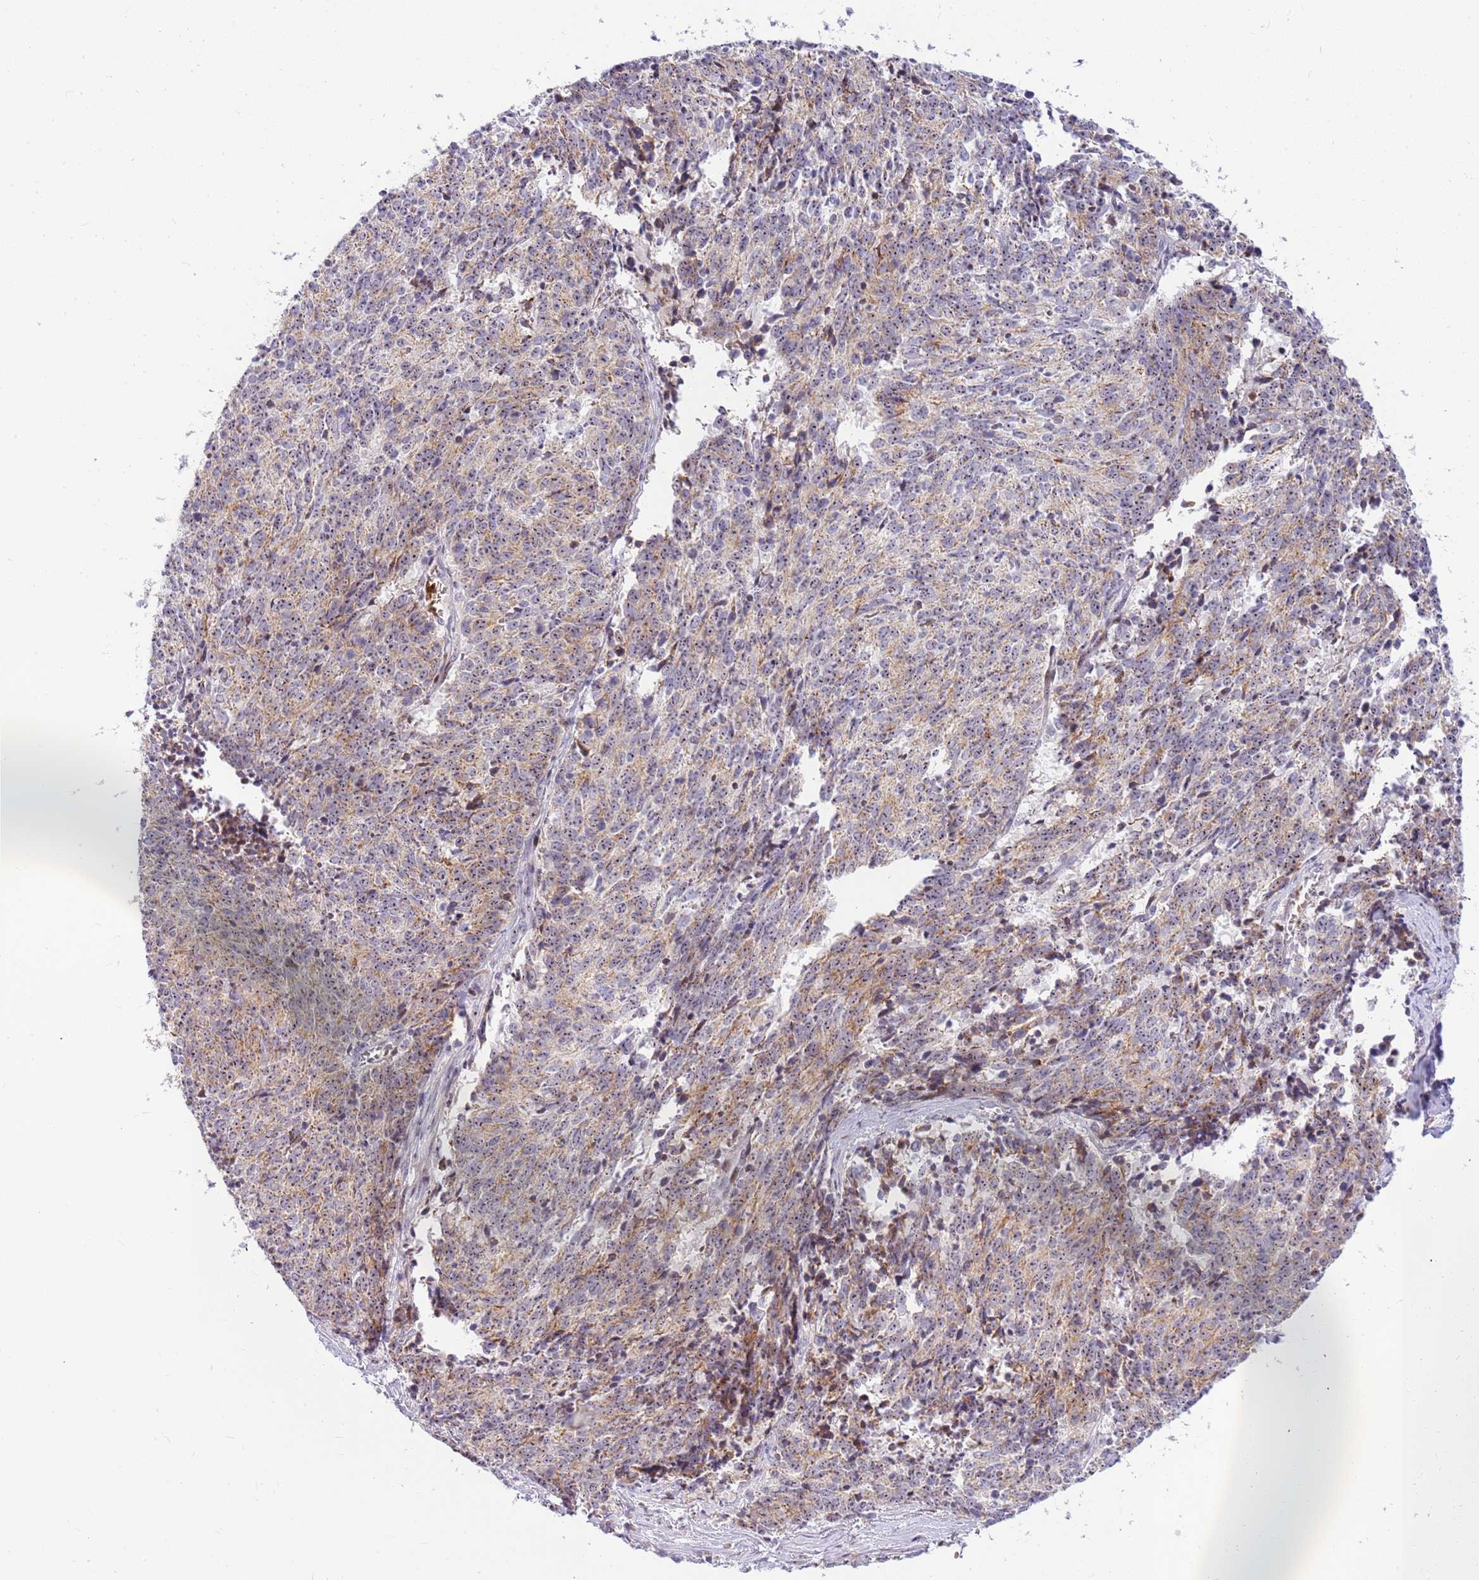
{"staining": {"intensity": "moderate", "quantity": ">75%", "location": "cytoplasmic/membranous,nuclear"}, "tissue": "cervical cancer", "cell_type": "Tumor cells", "image_type": "cancer", "snomed": [{"axis": "morphology", "description": "Squamous cell carcinoma, NOS"}, {"axis": "topography", "description": "Cervix"}], "caption": "Cervical cancer (squamous cell carcinoma) stained with IHC shows moderate cytoplasmic/membranous and nuclear expression in approximately >75% of tumor cells. Using DAB (brown) and hematoxylin (blue) stains, captured at high magnification using brightfield microscopy.", "gene": "DNAJA3", "patient": {"sex": "female", "age": 29}}